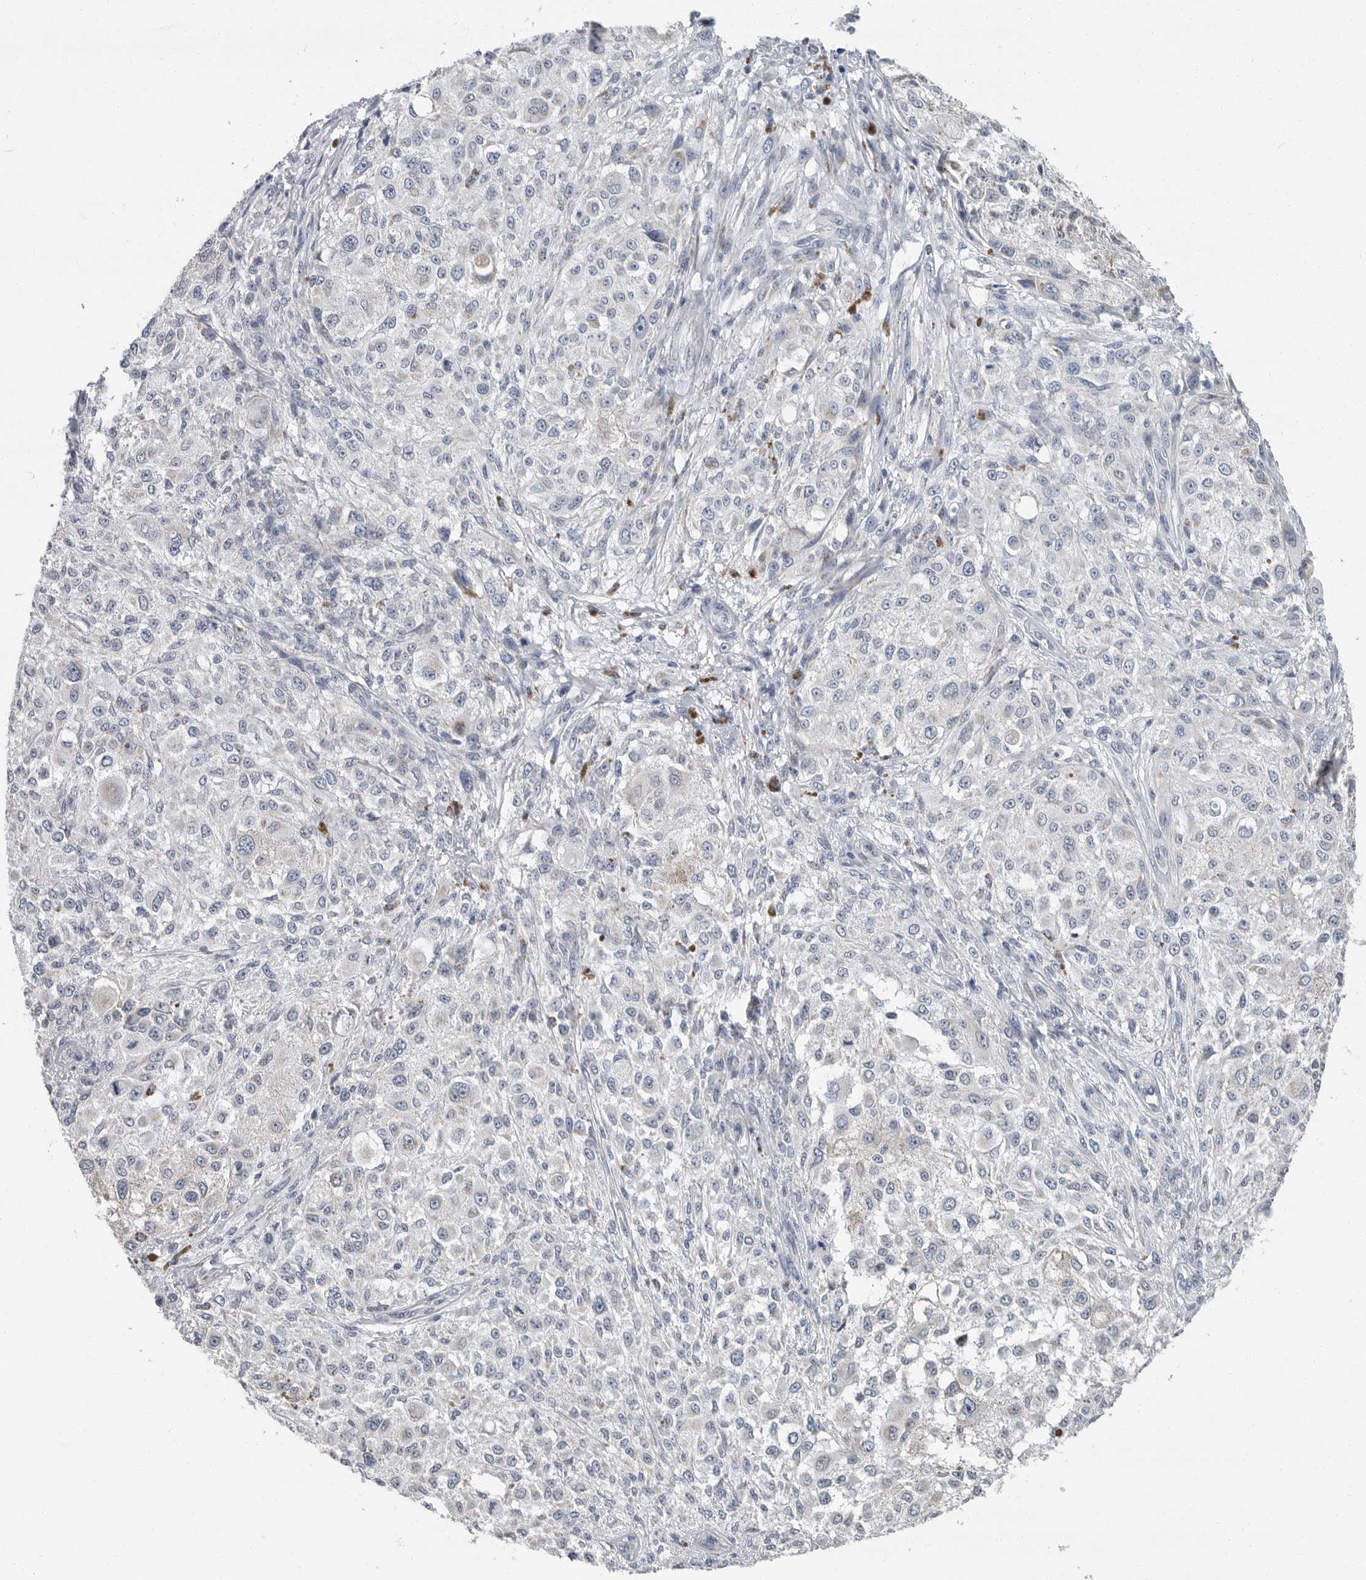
{"staining": {"intensity": "negative", "quantity": "none", "location": "none"}, "tissue": "melanoma", "cell_type": "Tumor cells", "image_type": "cancer", "snomed": [{"axis": "morphology", "description": "Necrosis, NOS"}, {"axis": "morphology", "description": "Malignant melanoma, NOS"}, {"axis": "topography", "description": "Skin"}], "caption": "Immunohistochemistry (IHC) micrograph of human melanoma stained for a protein (brown), which displays no staining in tumor cells.", "gene": "PLN", "patient": {"sex": "female", "age": 87}}